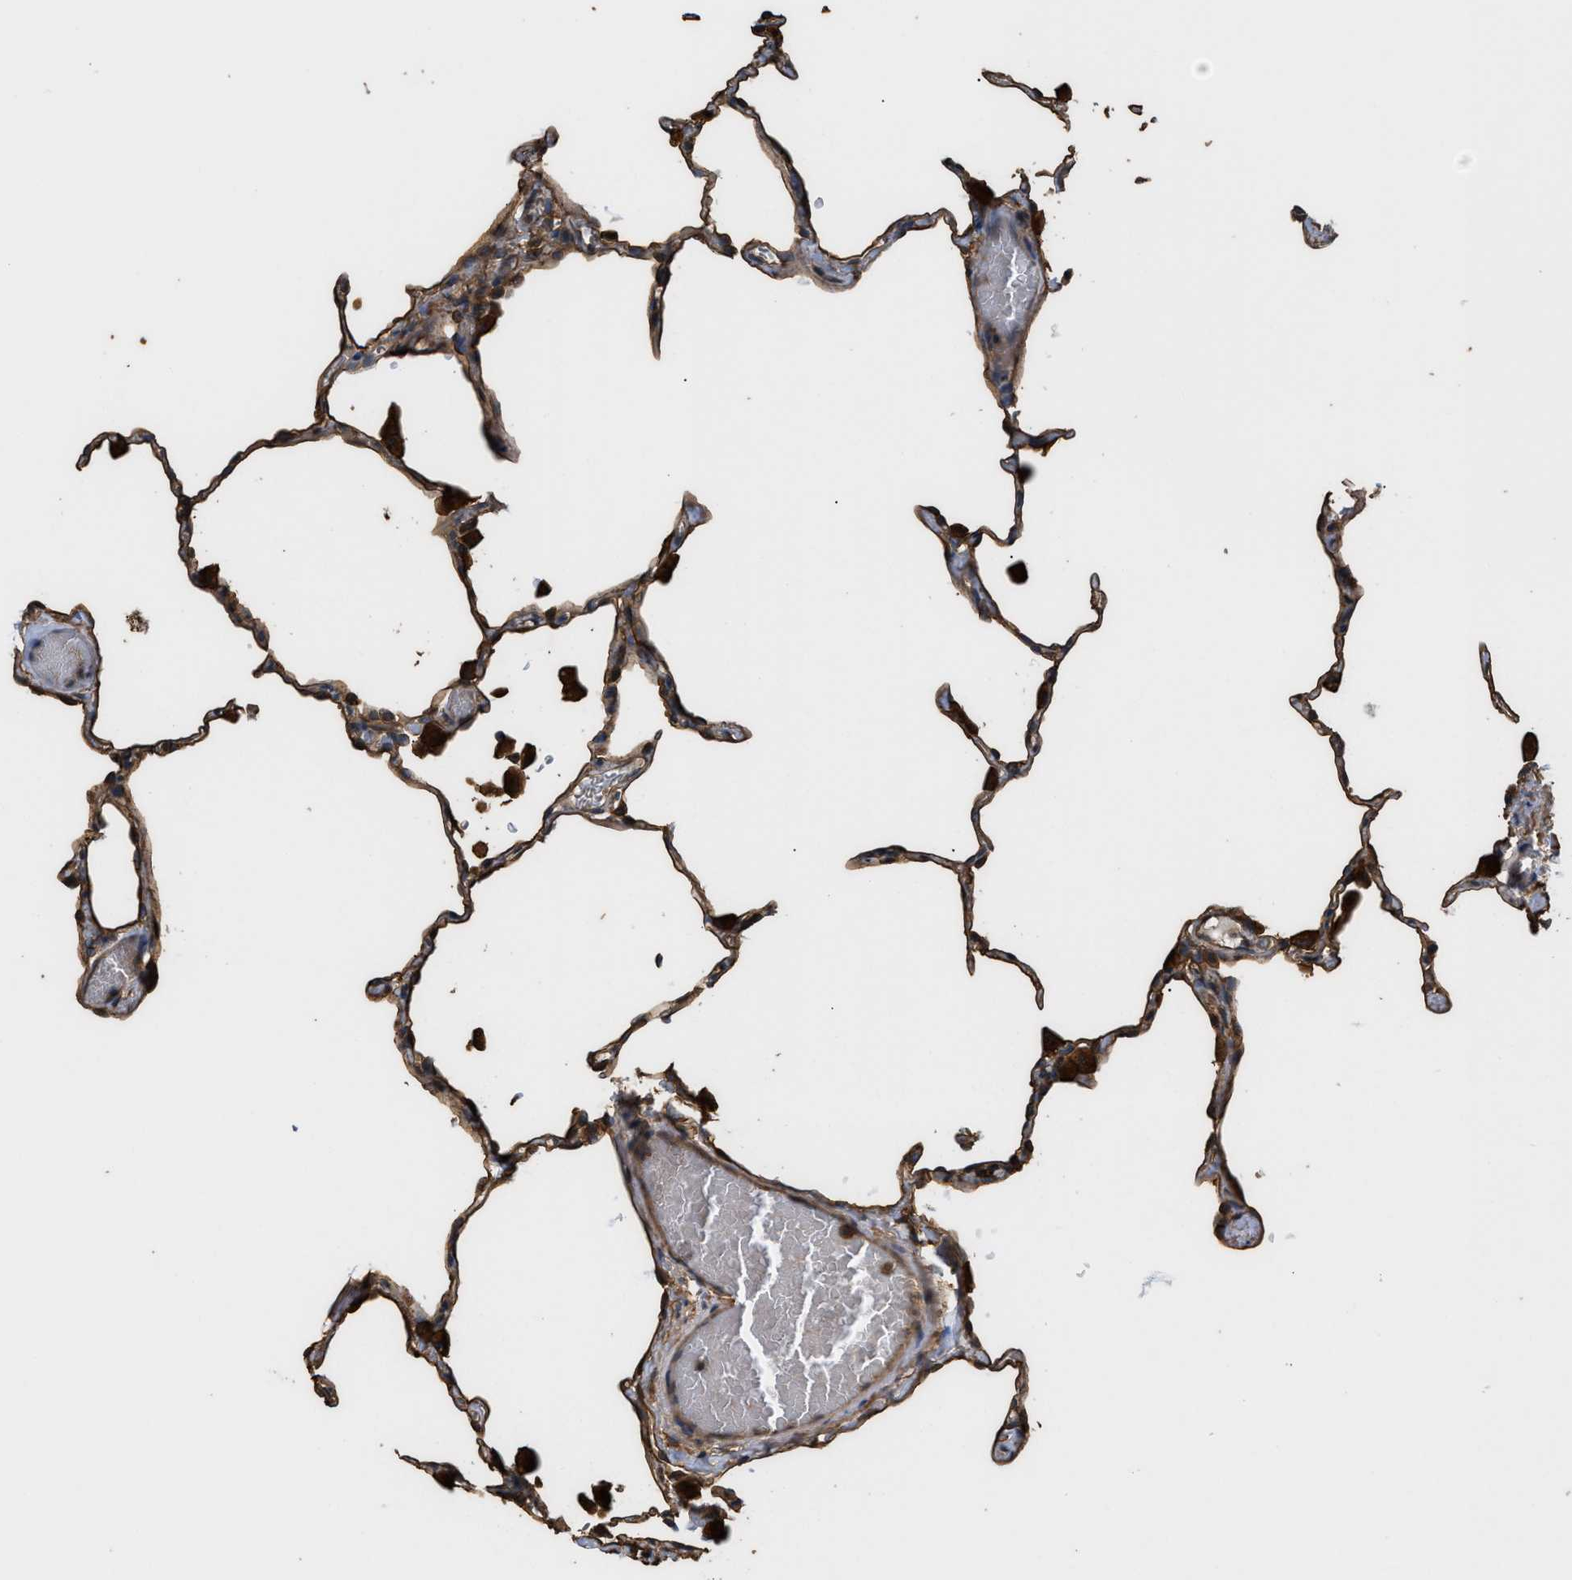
{"staining": {"intensity": "moderate", "quantity": ">75%", "location": "cytoplasmic/membranous"}, "tissue": "lung", "cell_type": "Alveolar cells", "image_type": "normal", "snomed": [{"axis": "morphology", "description": "Normal tissue, NOS"}, {"axis": "topography", "description": "Lung"}], "caption": "Protein analysis of benign lung reveals moderate cytoplasmic/membranous staining in about >75% of alveolar cells. Using DAB (3,3'-diaminobenzidine) (brown) and hematoxylin (blue) stains, captured at high magnification using brightfield microscopy.", "gene": "DDHD2", "patient": {"sex": "female", "age": 49}}